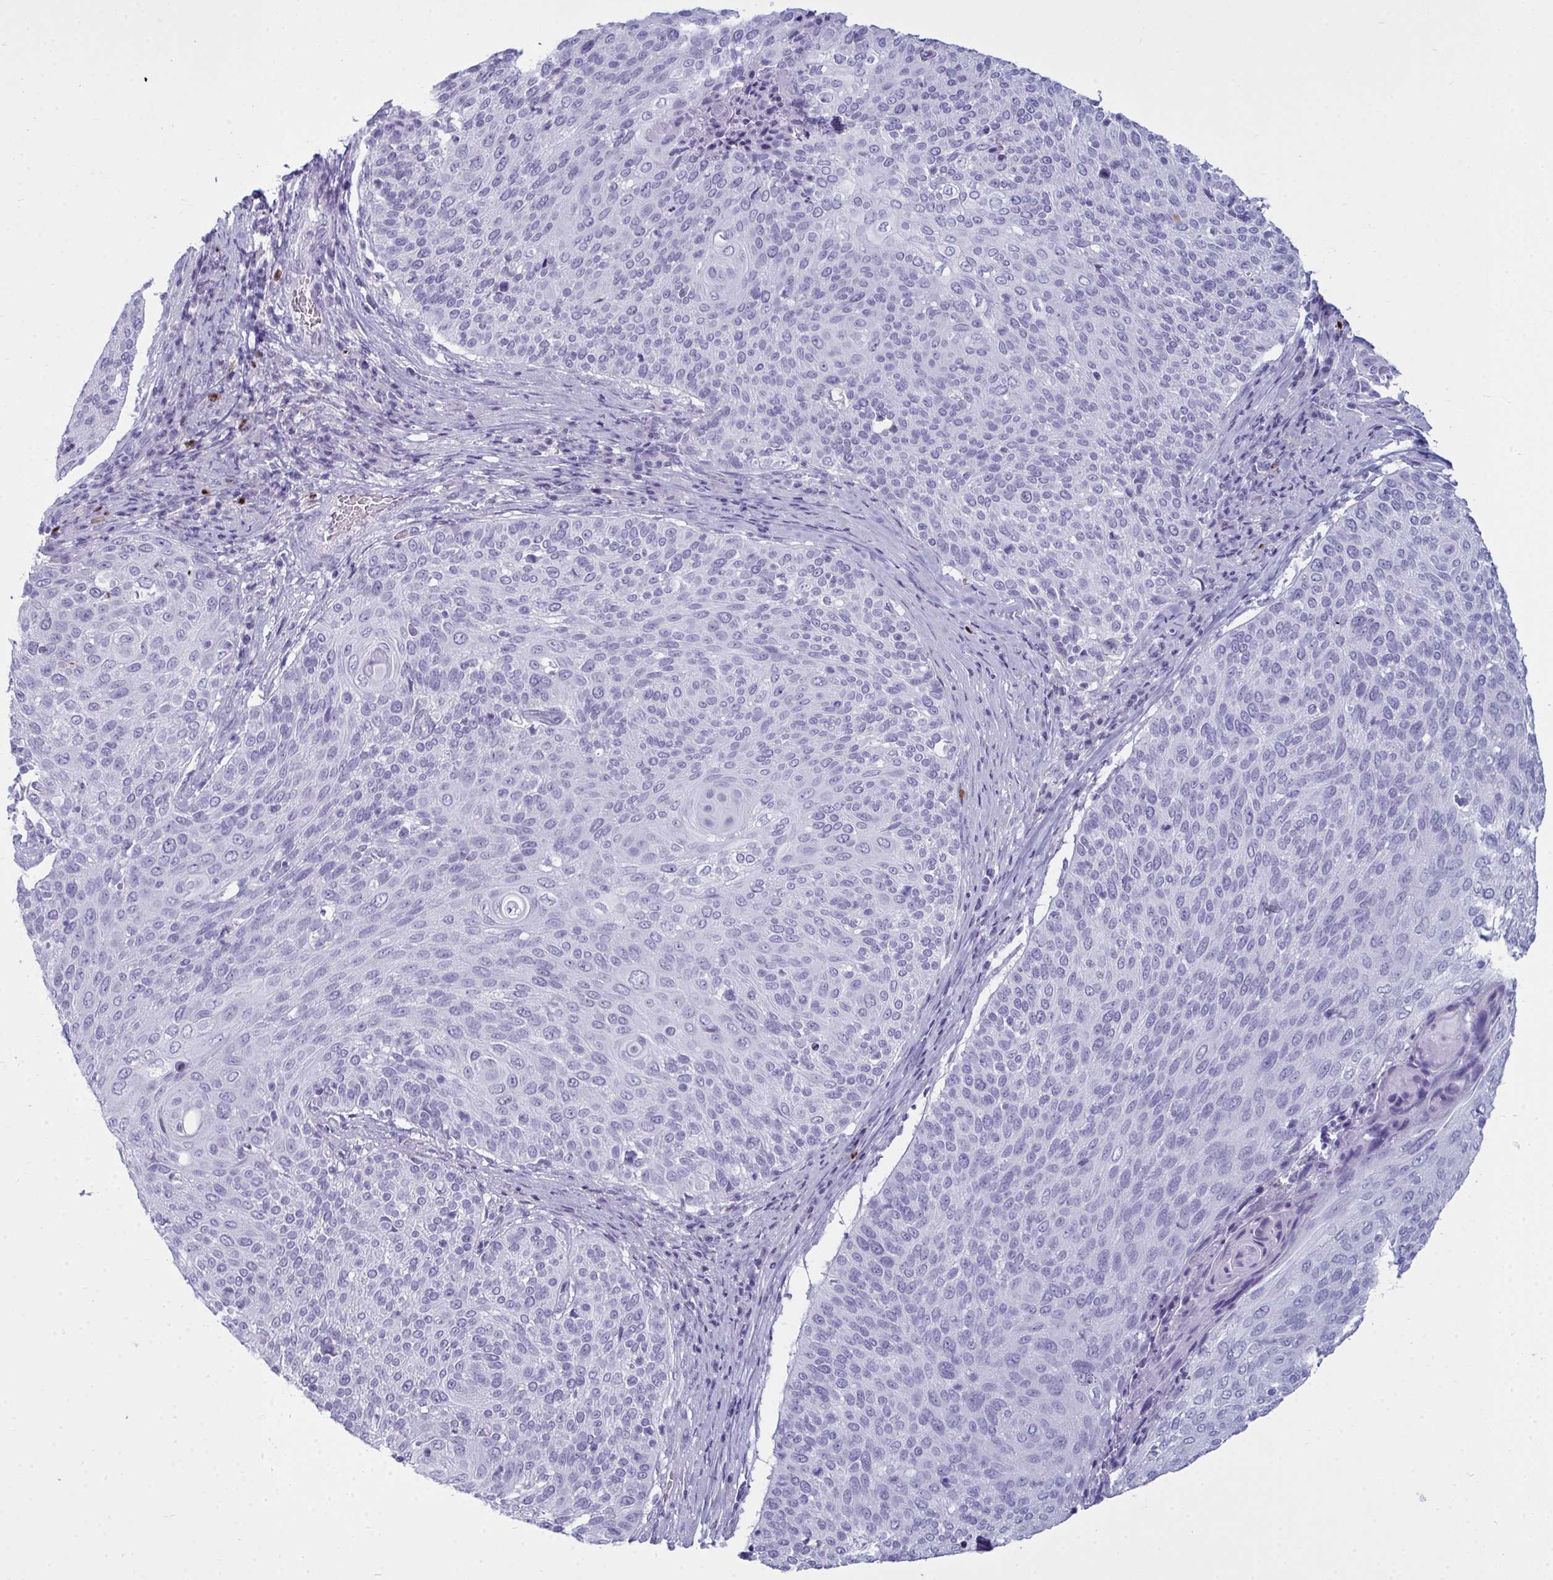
{"staining": {"intensity": "negative", "quantity": "none", "location": "none"}, "tissue": "cervical cancer", "cell_type": "Tumor cells", "image_type": "cancer", "snomed": [{"axis": "morphology", "description": "Squamous cell carcinoma, NOS"}, {"axis": "topography", "description": "Cervix"}], "caption": "Tumor cells show no significant positivity in cervical cancer (squamous cell carcinoma).", "gene": "SERPINB10", "patient": {"sex": "female", "age": 31}}